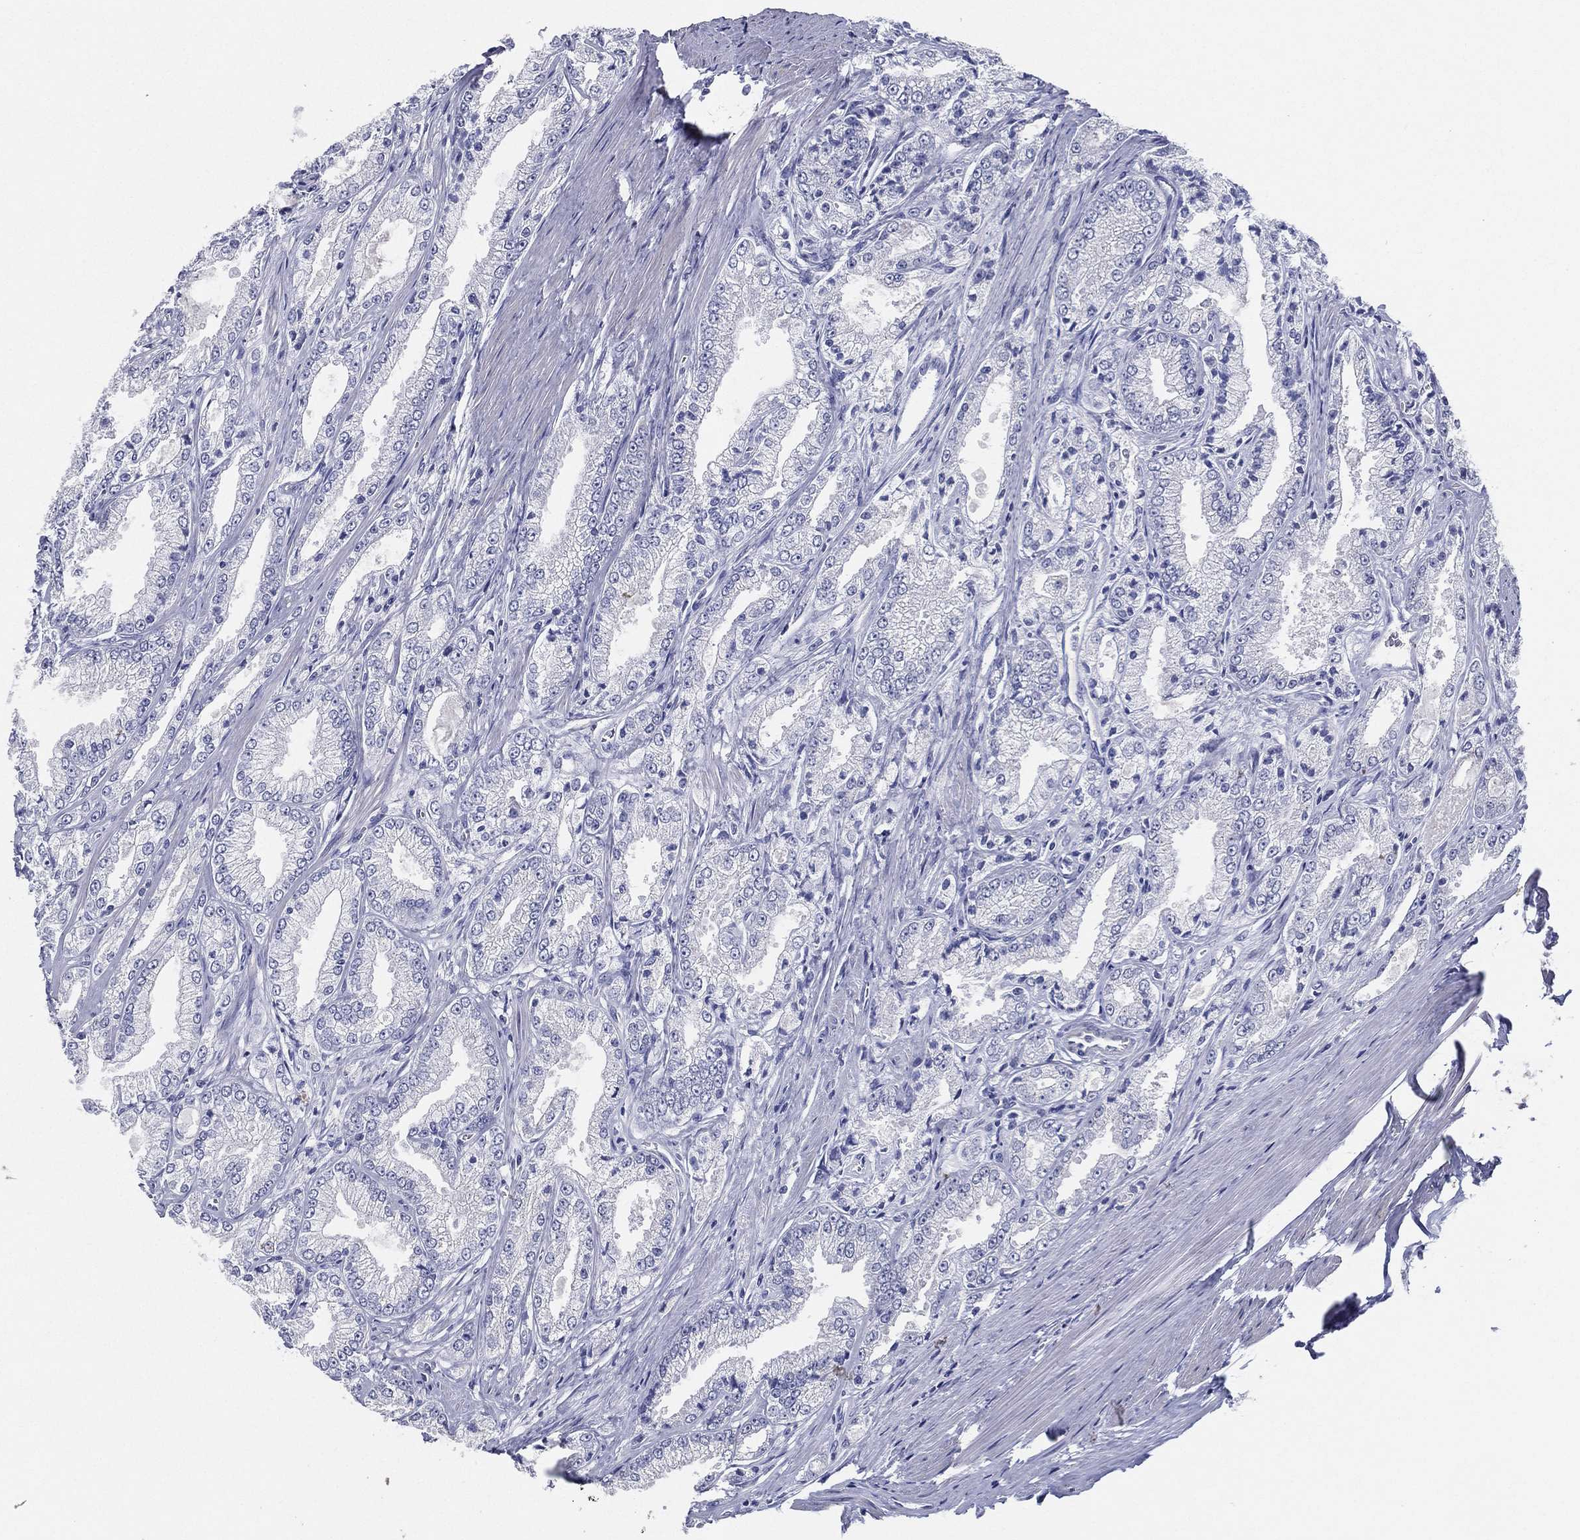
{"staining": {"intensity": "negative", "quantity": "none", "location": "none"}, "tissue": "prostate cancer", "cell_type": "Tumor cells", "image_type": "cancer", "snomed": [{"axis": "morphology", "description": "Adenocarcinoma, NOS"}, {"axis": "morphology", "description": "Adenocarcinoma, High grade"}, {"axis": "topography", "description": "Prostate"}], "caption": "This histopathology image is of prostate cancer stained with immunohistochemistry (IHC) to label a protein in brown with the nuclei are counter-stained blue. There is no positivity in tumor cells. Brightfield microscopy of IHC stained with DAB (3,3'-diaminobenzidine) (brown) and hematoxylin (blue), captured at high magnification.", "gene": "SLC13A4", "patient": {"sex": "male", "age": 70}}